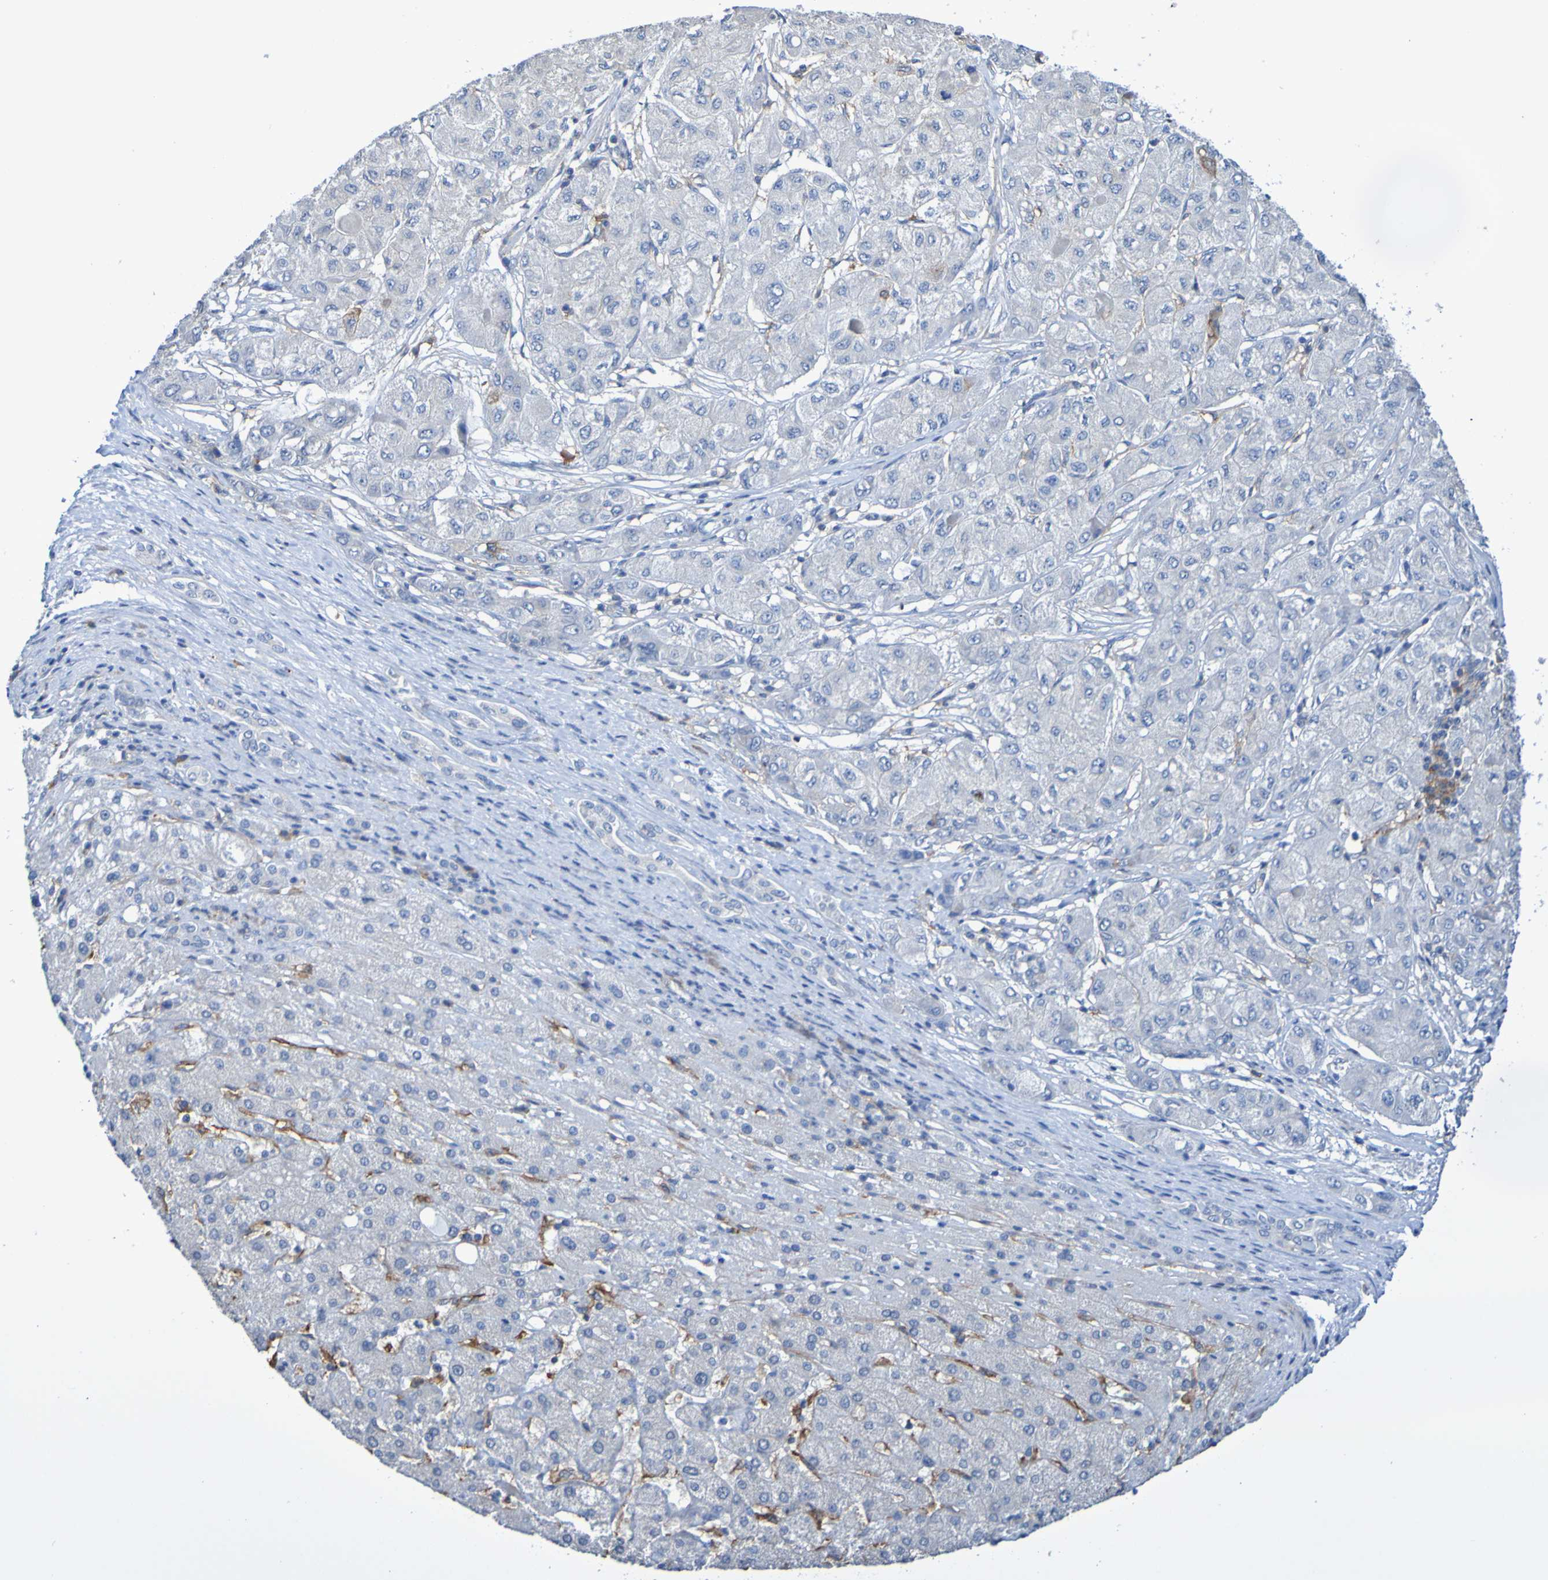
{"staining": {"intensity": "negative", "quantity": "none", "location": "none"}, "tissue": "liver cancer", "cell_type": "Tumor cells", "image_type": "cancer", "snomed": [{"axis": "morphology", "description": "Carcinoma, Hepatocellular, NOS"}, {"axis": "topography", "description": "Liver"}], "caption": "DAB immunohistochemical staining of liver cancer demonstrates no significant expression in tumor cells.", "gene": "SLC3A2", "patient": {"sex": "male", "age": 80}}